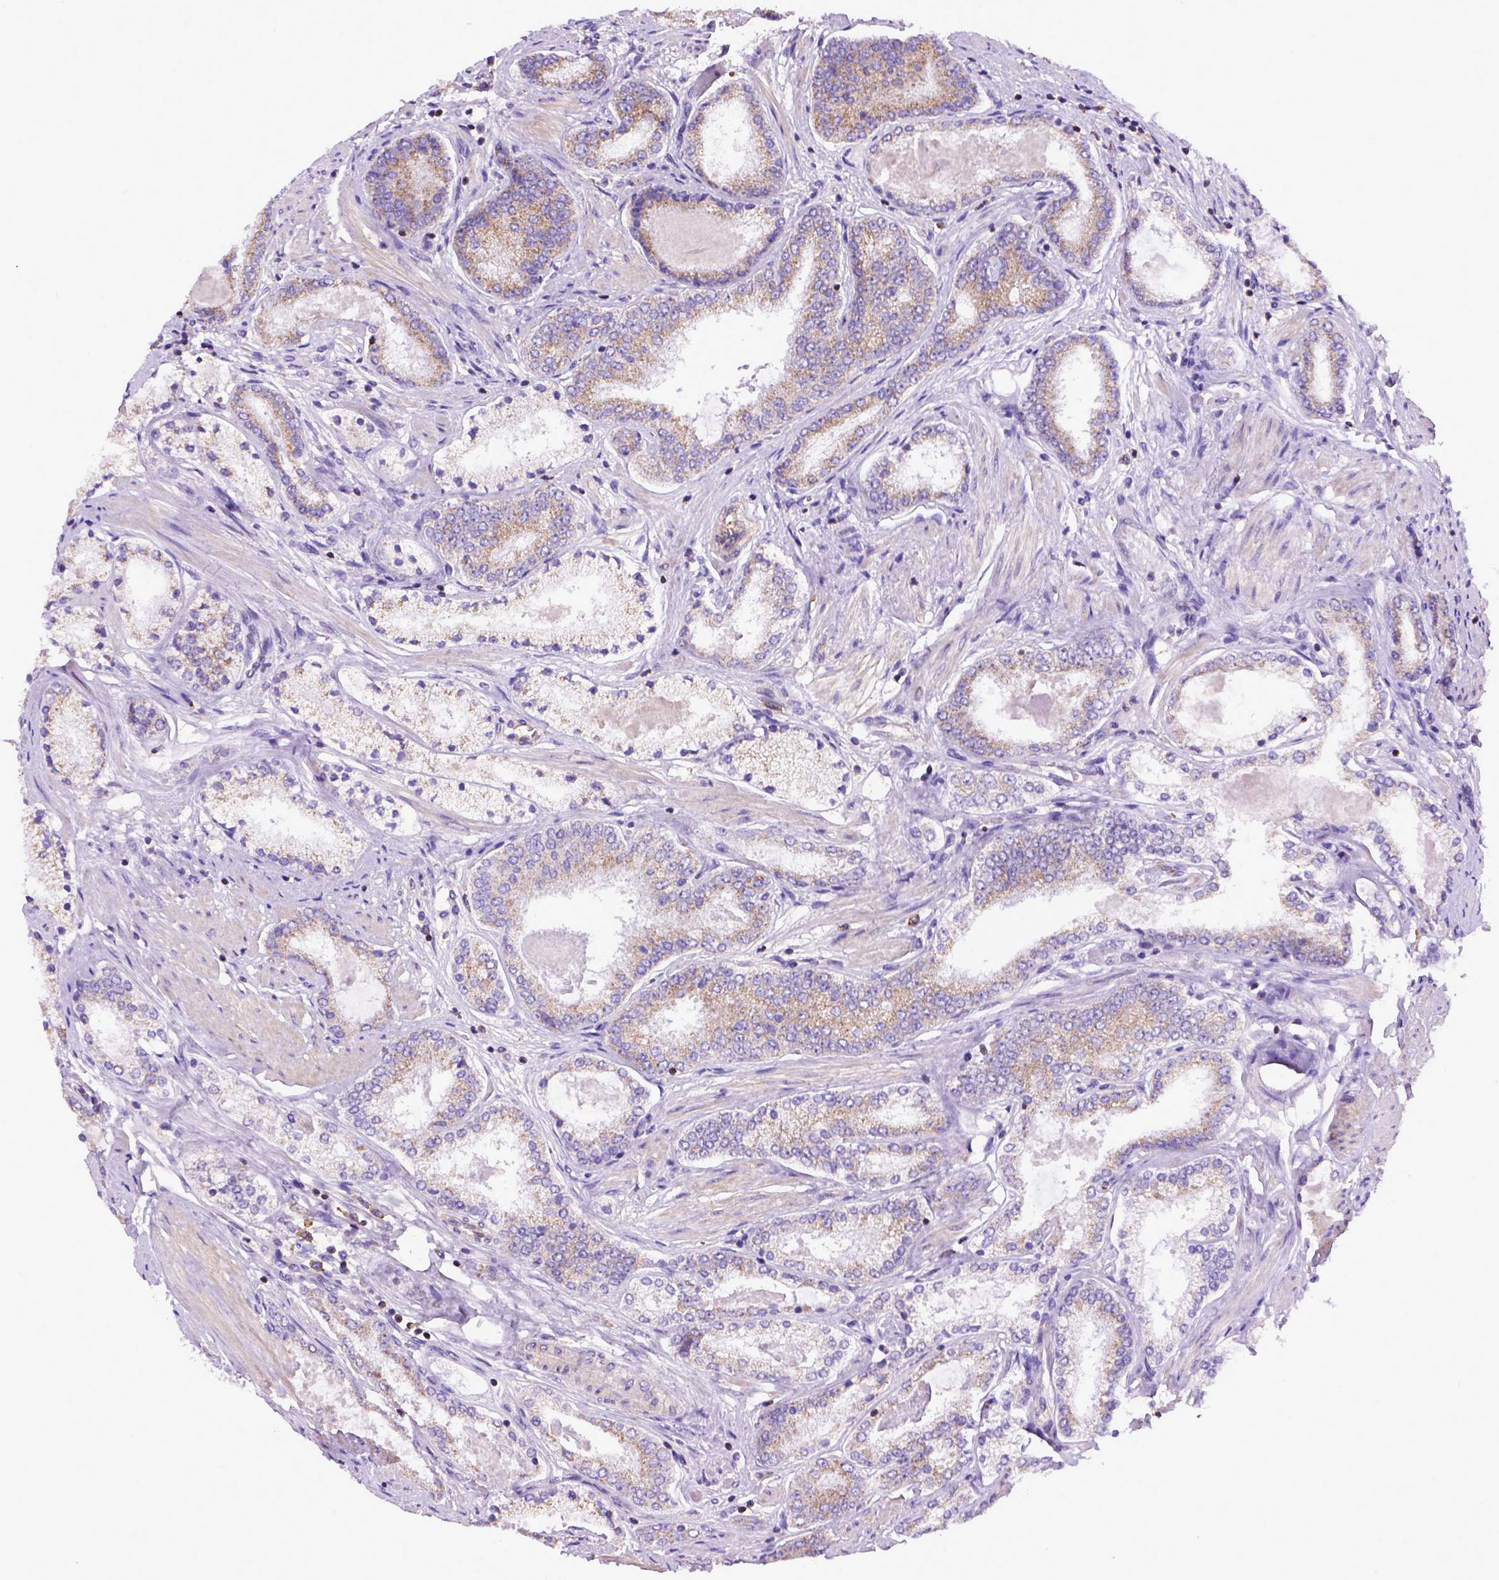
{"staining": {"intensity": "weak", "quantity": "25%-75%", "location": "cytoplasmic/membranous"}, "tissue": "prostate cancer", "cell_type": "Tumor cells", "image_type": "cancer", "snomed": [{"axis": "morphology", "description": "Adenocarcinoma, High grade"}, {"axis": "topography", "description": "Prostate"}], "caption": "Human prostate cancer stained with a protein marker reveals weak staining in tumor cells.", "gene": "ASAH2", "patient": {"sex": "male", "age": 63}}